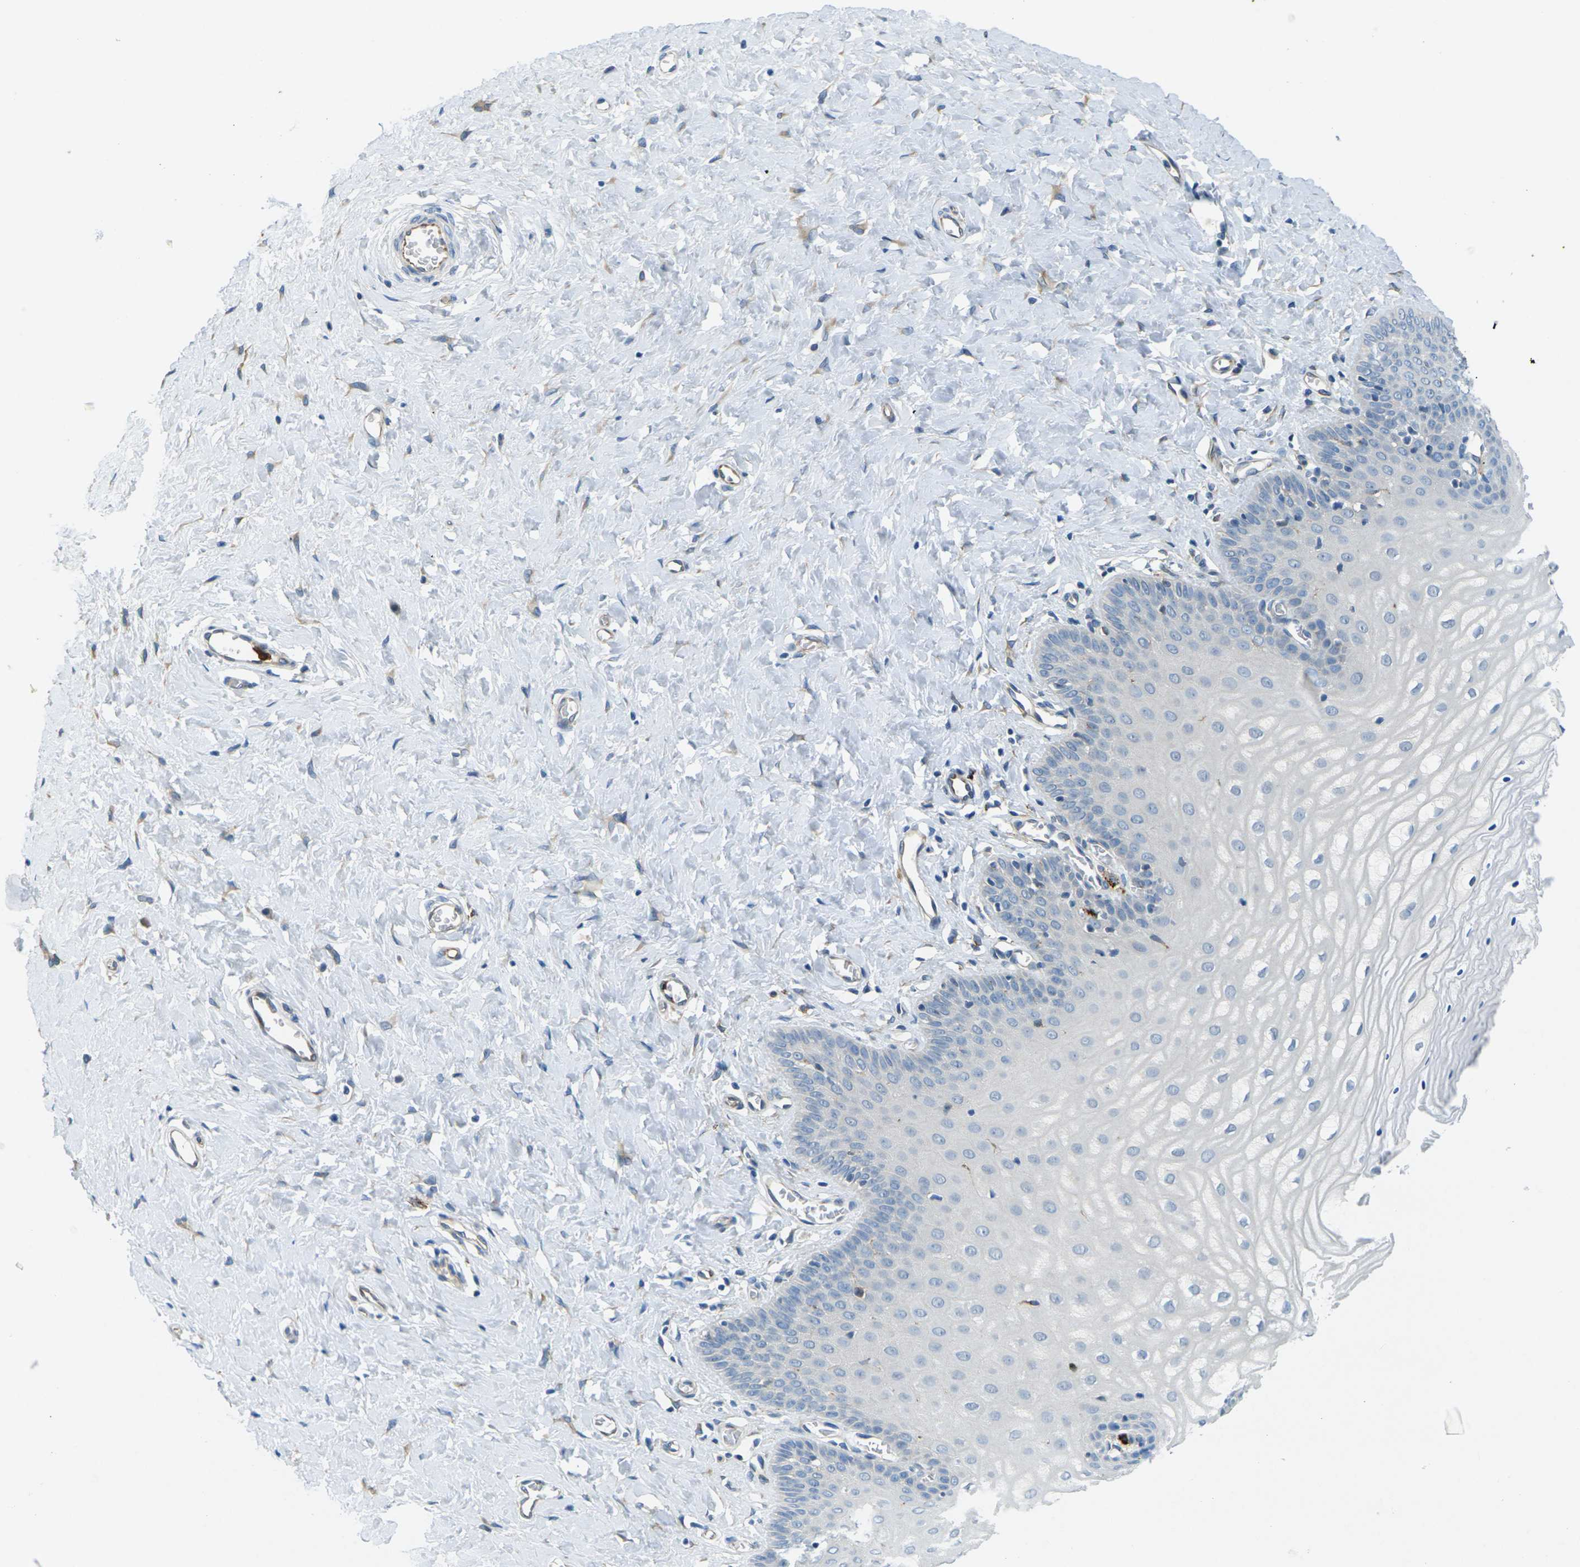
{"staining": {"intensity": "weak", "quantity": "25%-75%", "location": "cytoplasmic/membranous"}, "tissue": "cervix", "cell_type": "Glandular cells", "image_type": "normal", "snomed": [{"axis": "morphology", "description": "Normal tissue, NOS"}, {"axis": "topography", "description": "Cervix"}], "caption": "Weak cytoplasmic/membranous staining is identified in about 25%-75% of glandular cells in unremarkable cervix. (Stains: DAB (3,3'-diaminobenzidine) in brown, nuclei in blue, Microscopy: brightfield microscopy at high magnification).", "gene": "CYP2C8", "patient": {"sex": "female", "age": 55}}